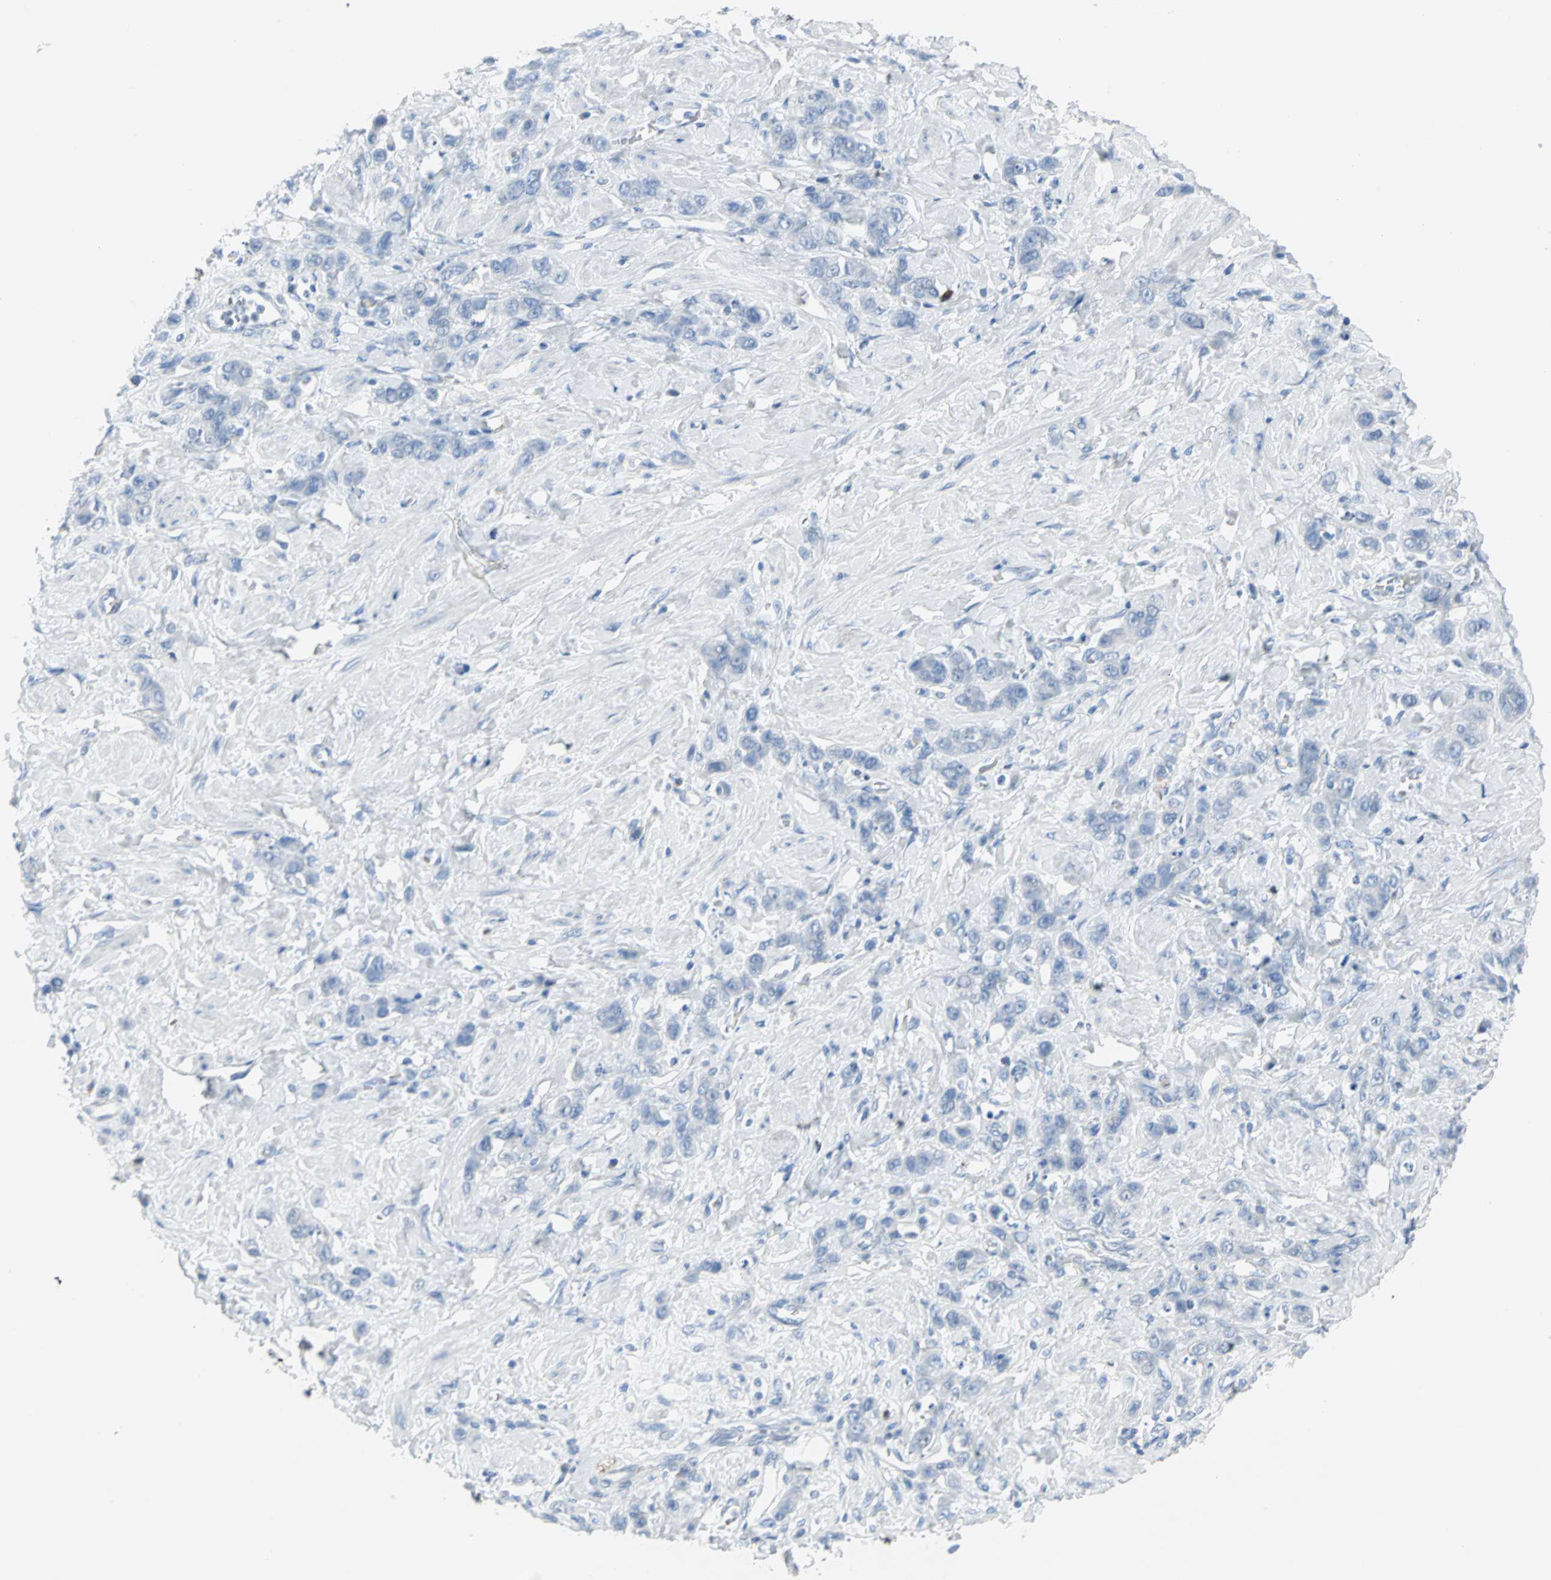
{"staining": {"intensity": "negative", "quantity": "none", "location": "none"}, "tissue": "stomach cancer", "cell_type": "Tumor cells", "image_type": "cancer", "snomed": [{"axis": "morphology", "description": "Adenocarcinoma, NOS"}, {"axis": "topography", "description": "Stomach"}], "caption": "Tumor cells are negative for brown protein staining in adenocarcinoma (stomach). (DAB immunohistochemistry (IHC), high magnification).", "gene": "STX1A", "patient": {"sex": "male", "age": 82}}